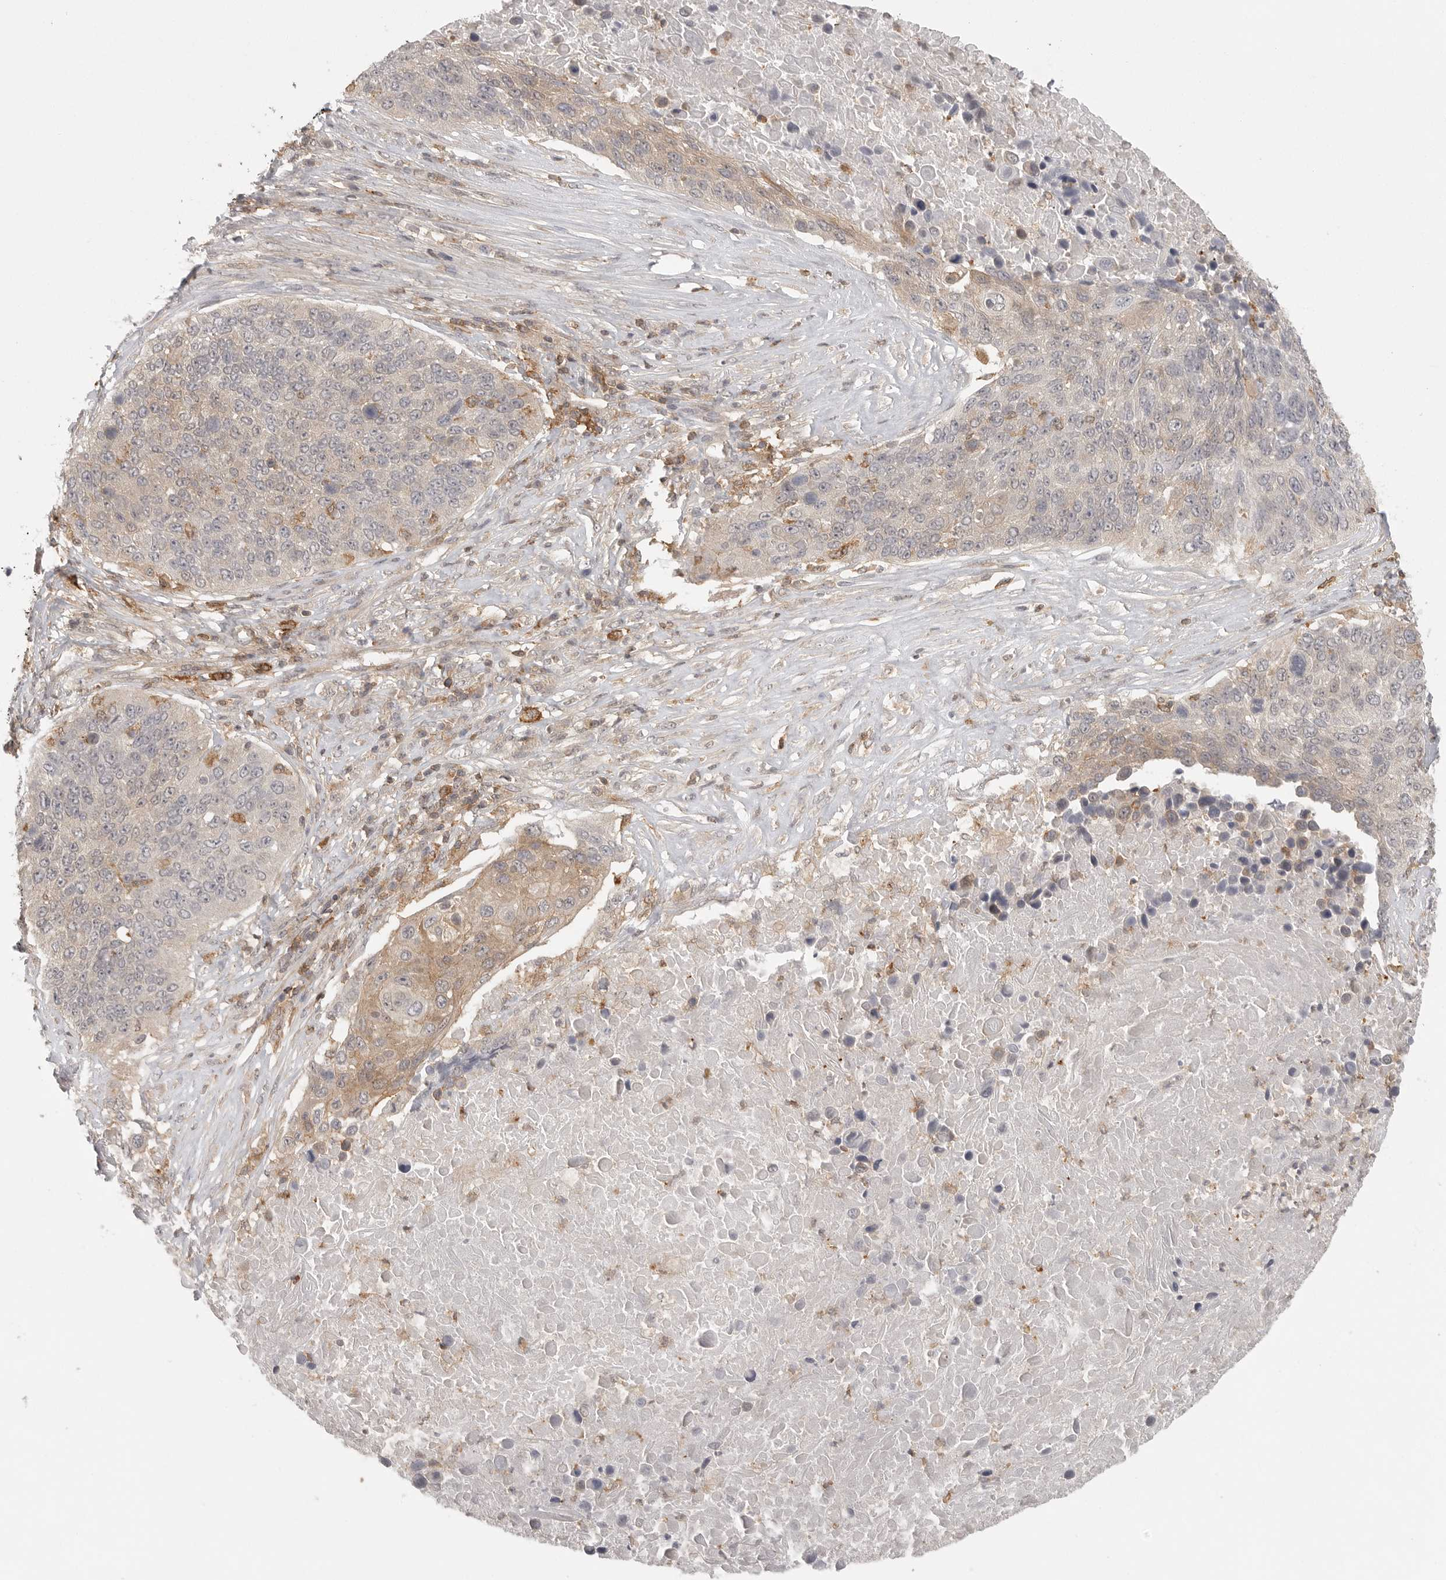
{"staining": {"intensity": "weak", "quantity": "25%-75%", "location": "cytoplasmic/membranous"}, "tissue": "lung cancer", "cell_type": "Tumor cells", "image_type": "cancer", "snomed": [{"axis": "morphology", "description": "Squamous cell carcinoma, NOS"}, {"axis": "topography", "description": "Lung"}], "caption": "An IHC histopathology image of tumor tissue is shown. Protein staining in brown labels weak cytoplasmic/membranous positivity in lung squamous cell carcinoma within tumor cells. The staining is performed using DAB (3,3'-diaminobenzidine) brown chromogen to label protein expression. The nuclei are counter-stained blue using hematoxylin.", "gene": "DBNL", "patient": {"sex": "male", "age": 66}}